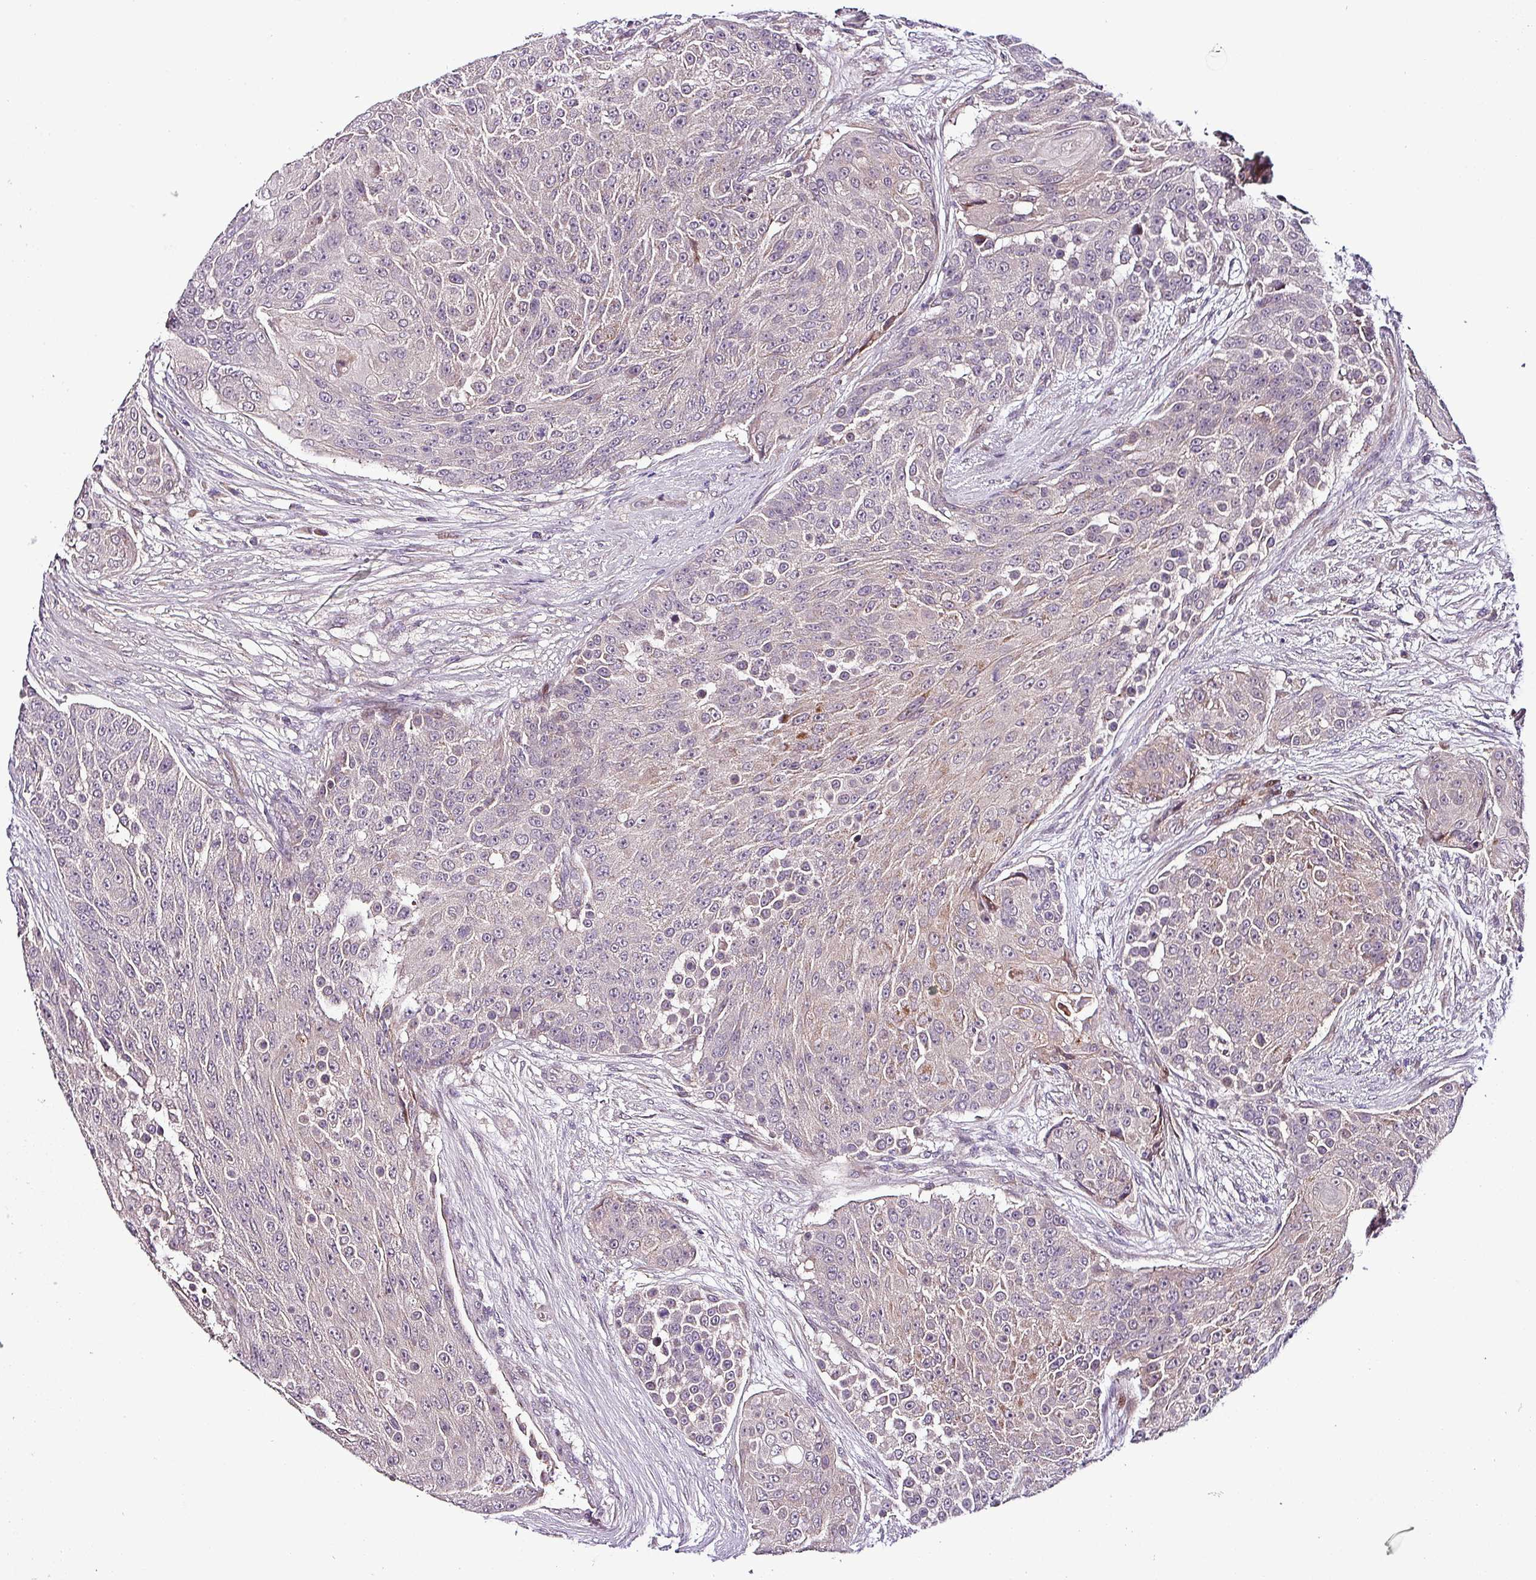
{"staining": {"intensity": "weak", "quantity": "<25%", "location": "cytoplasmic/membranous"}, "tissue": "urothelial cancer", "cell_type": "Tumor cells", "image_type": "cancer", "snomed": [{"axis": "morphology", "description": "Urothelial carcinoma, High grade"}, {"axis": "topography", "description": "Urinary bladder"}], "caption": "Tumor cells show no significant protein positivity in urothelial carcinoma (high-grade).", "gene": "GRAPL", "patient": {"sex": "female", "age": 63}}